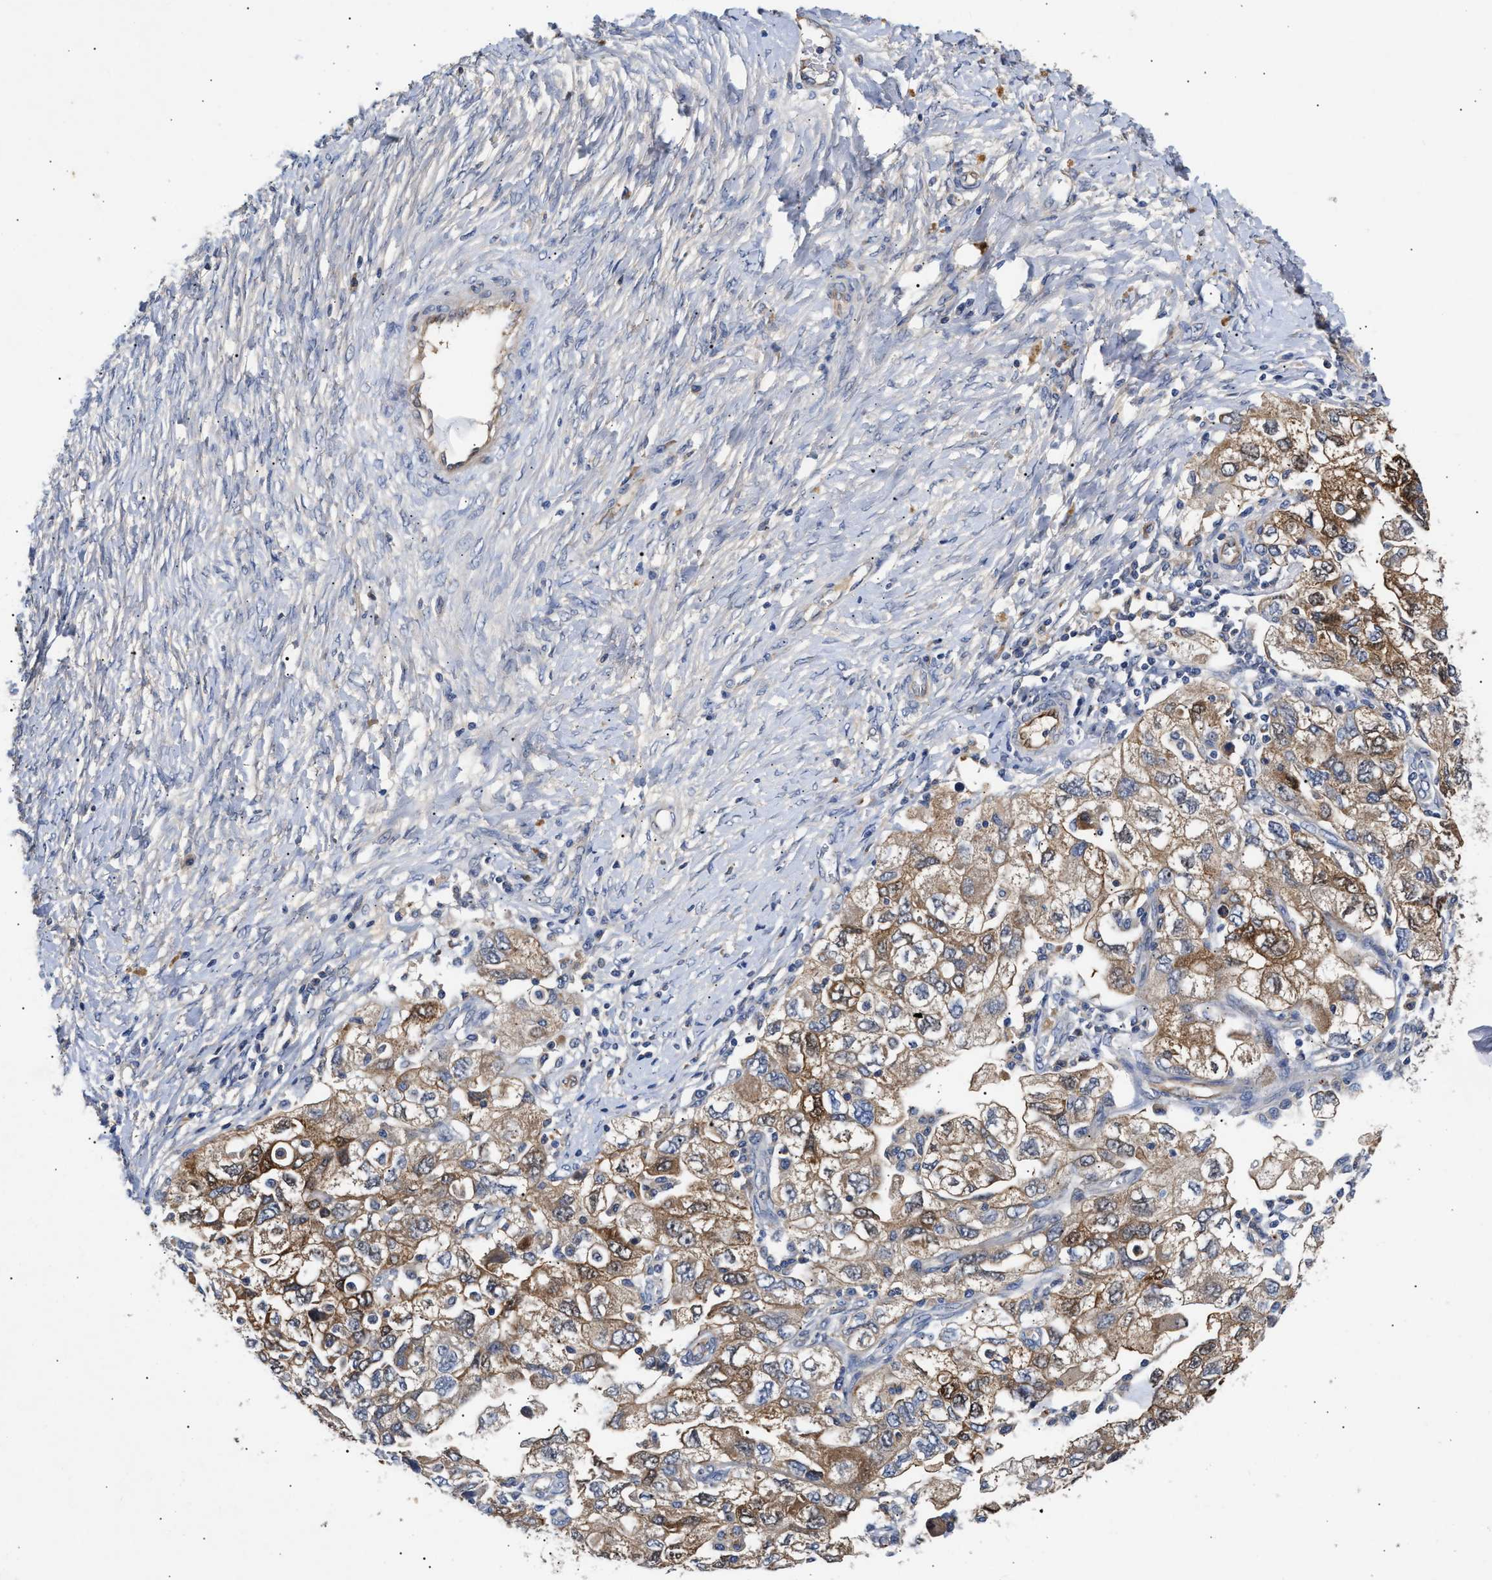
{"staining": {"intensity": "moderate", "quantity": ">75%", "location": "cytoplasmic/membranous"}, "tissue": "ovarian cancer", "cell_type": "Tumor cells", "image_type": "cancer", "snomed": [{"axis": "morphology", "description": "Carcinoma, NOS"}, {"axis": "morphology", "description": "Cystadenocarcinoma, serous, NOS"}, {"axis": "topography", "description": "Ovary"}], "caption": "Protein expression analysis of ovarian cancer exhibits moderate cytoplasmic/membranous positivity in about >75% of tumor cells. (brown staining indicates protein expression, while blue staining denotes nuclei).", "gene": "CCDC146", "patient": {"sex": "female", "age": 69}}